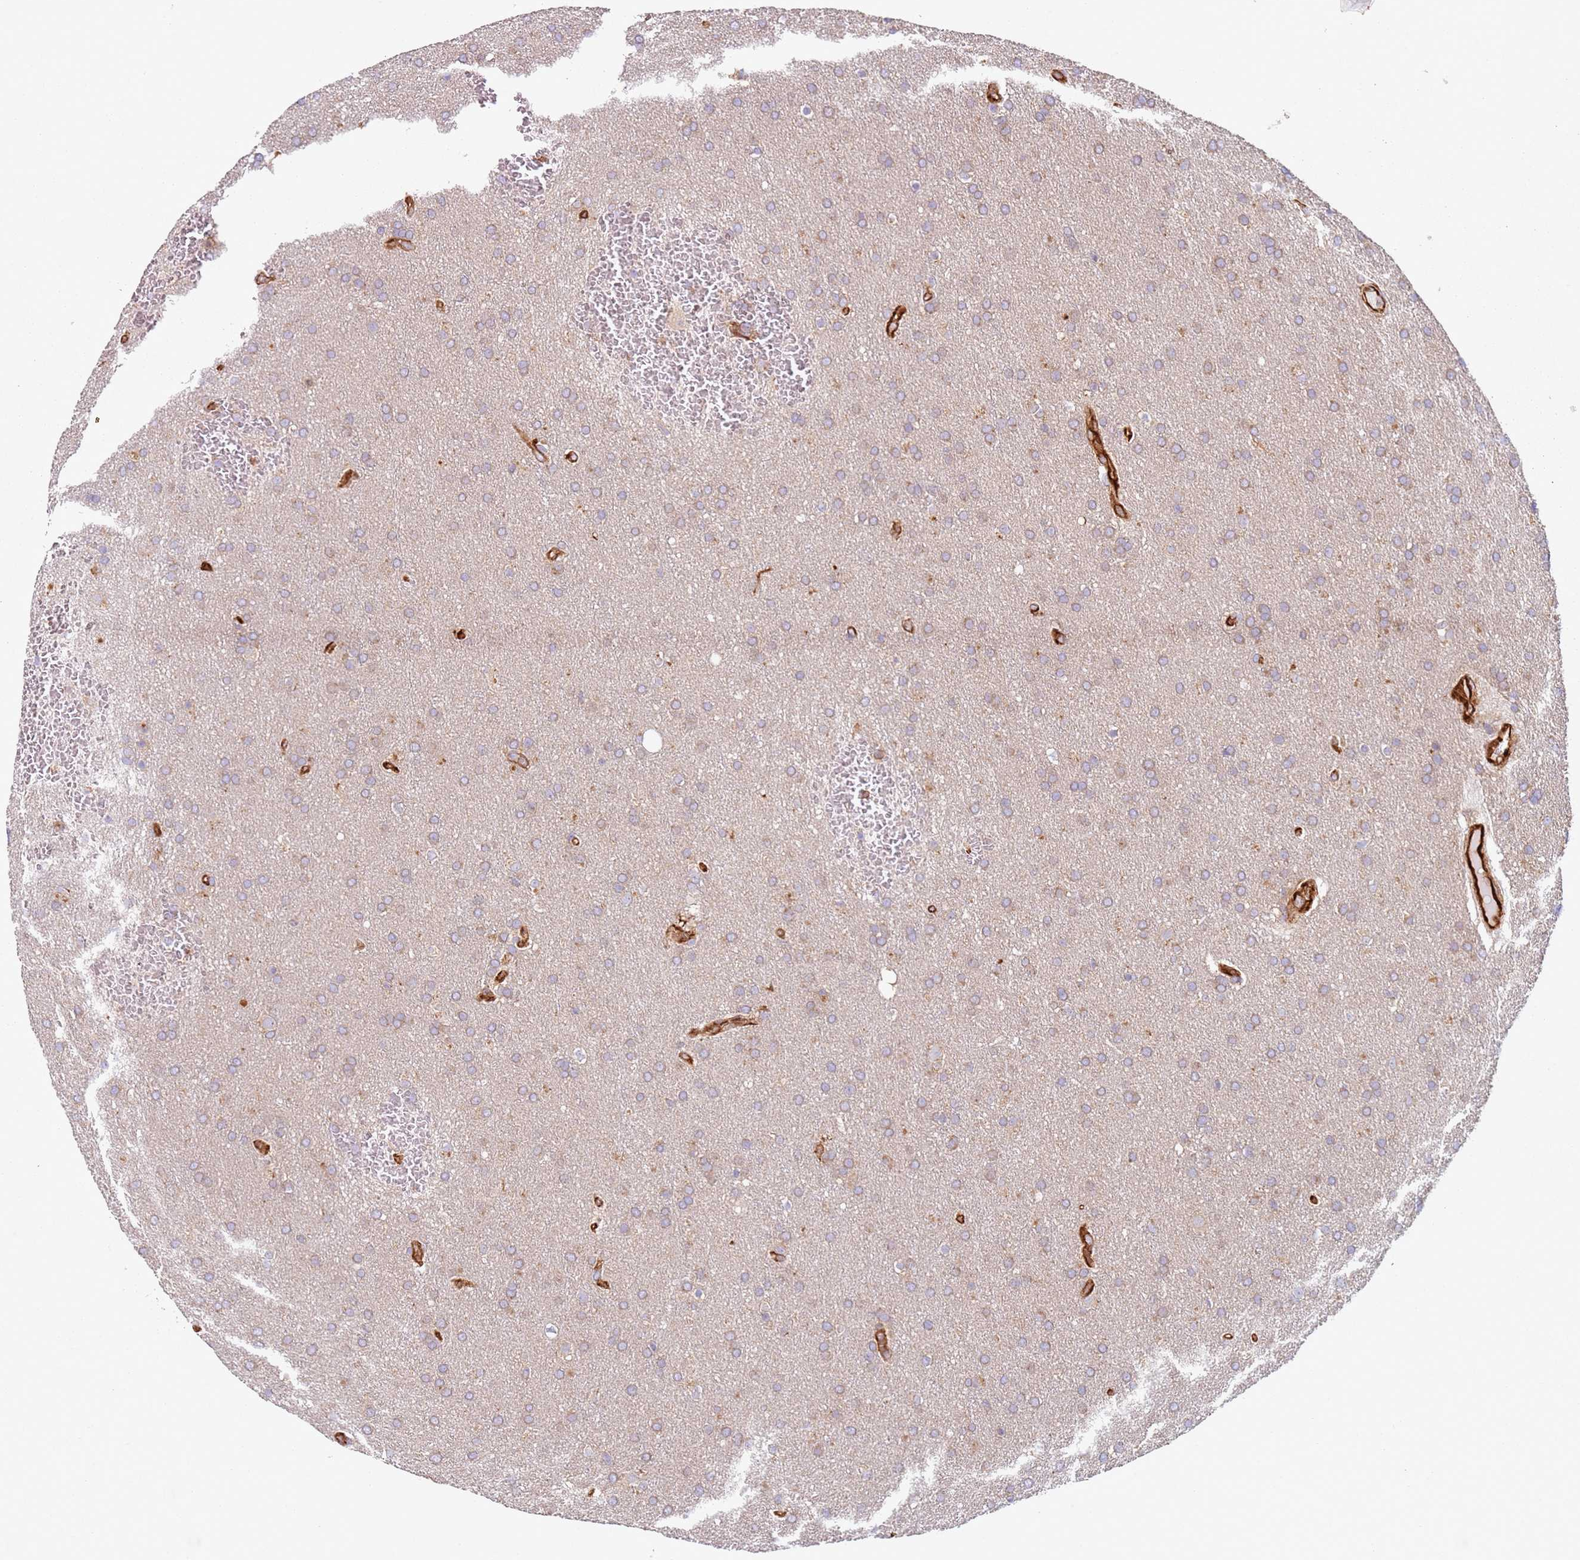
{"staining": {"intensity": "weak", "quantity": ">75%", "location": "cytoplasmic/membranous"}, "tissue": "glioma", "cell_type": "Tumor cells", "image_type": "cancer", "snomed": [{"axis": "morphology", "description": "Glioma, malignant, Low grade"}, {"axis": "topography", "description": "Brain"}], "caption": "Low-grade glioma (malignant) stained for a protein displays weak cytoplasmic/membranous positivity in tumor cells. (DAB = brown stain, brightfield microscopy at high magnification).", "gene": "SNAPIN", "patient": {"sex": "female", "age": 32}}